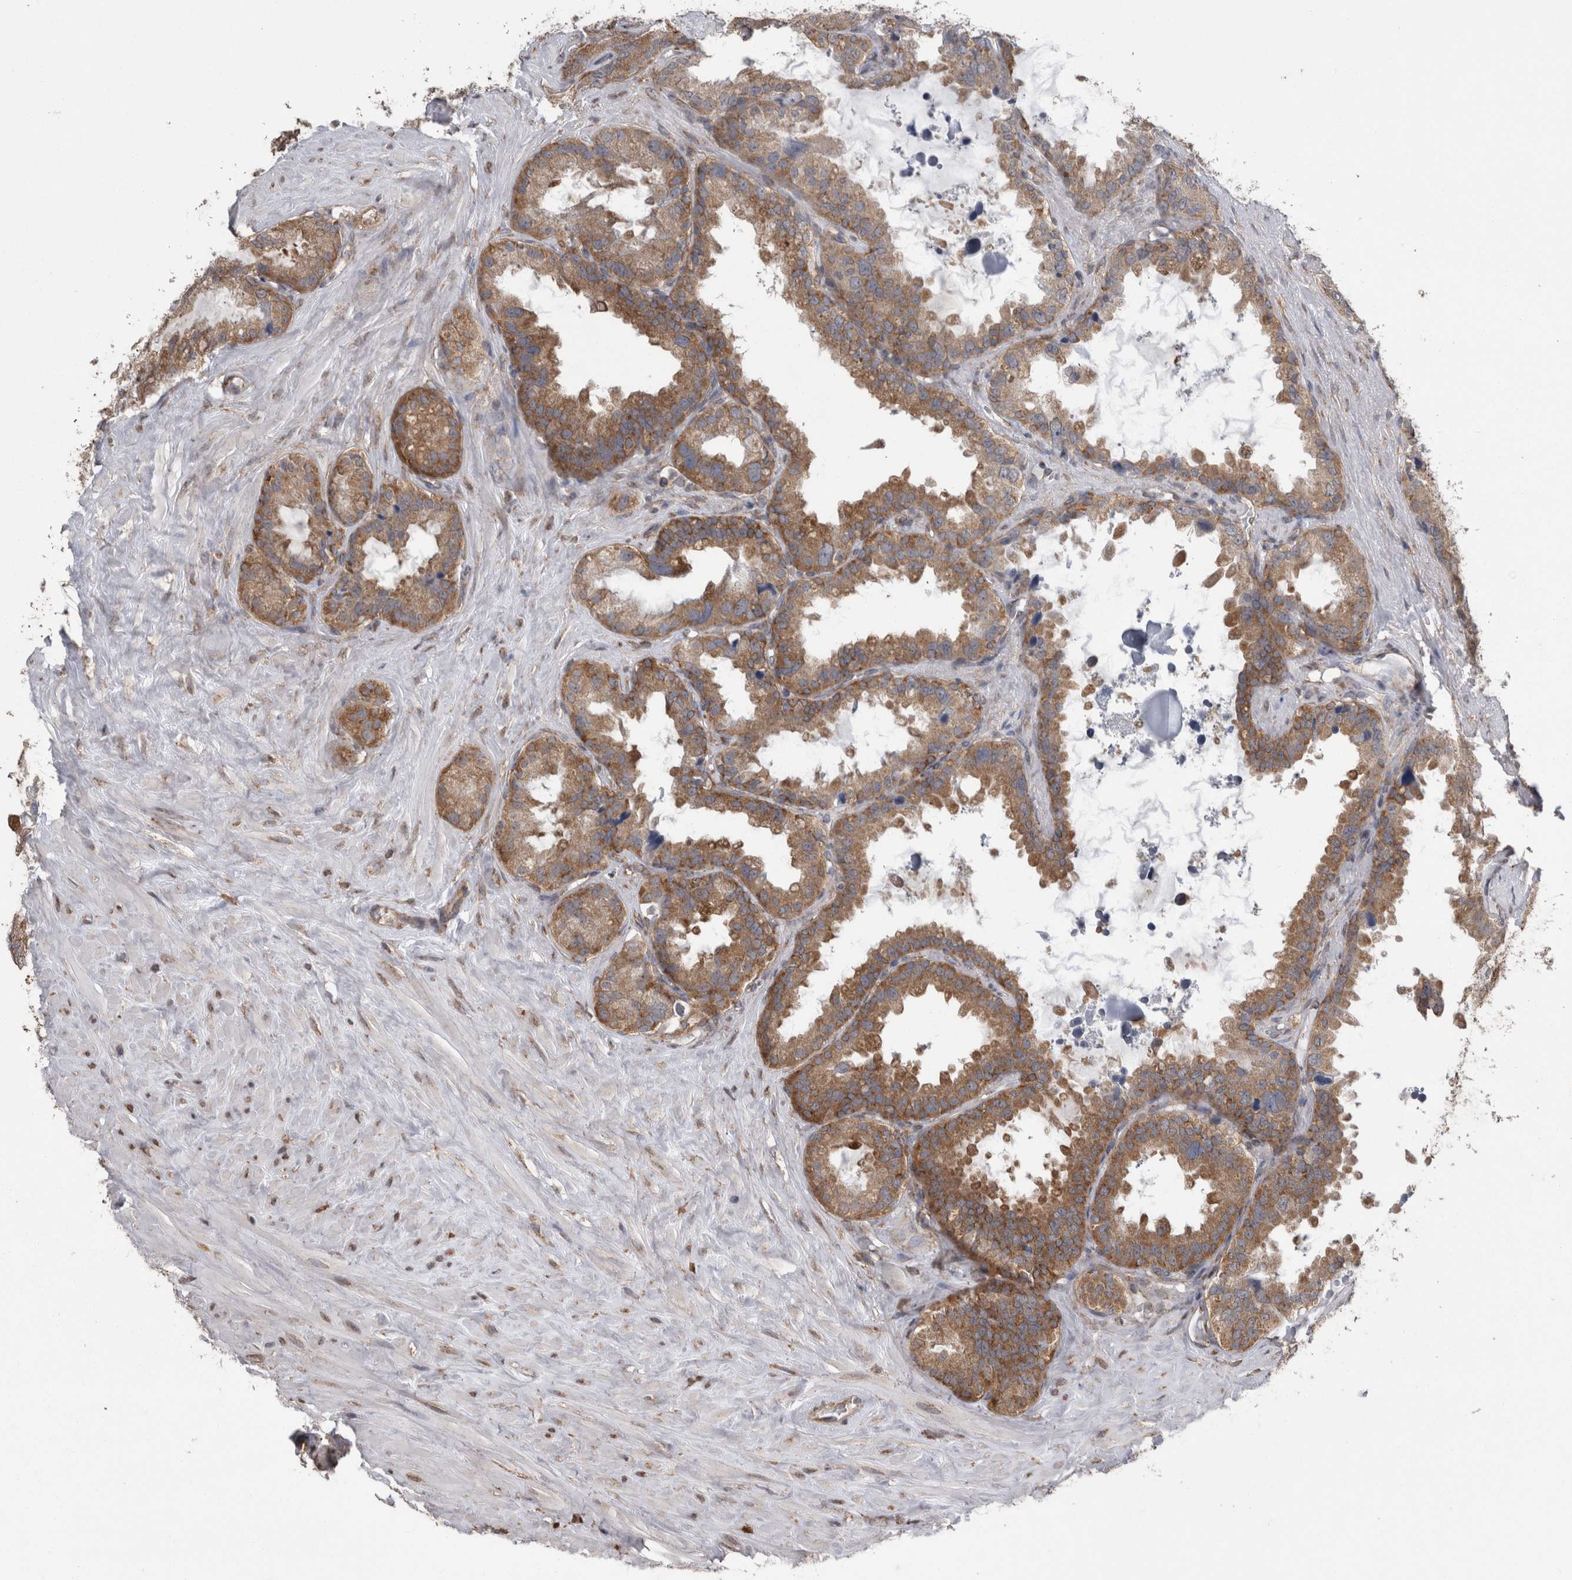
{"staining": {"intensity": "moderate", "quantity": ">75%", "location": "cytoplasmic/membranous"}, "tissue": "seminal vesicle", "cell_type": "Glandular cells", "image_type": "normal", "snomed": [{"axis": "morphology", "description": "Normal tissue, NOS"}, {"axis": "topography", "description": "Seminal veicle"}], "caption": "Moderate cytoplasmic/membranous positivity for a protein is present in approximately >75% of glandular cells of normal seminal vesicle using IHC.", "gene": "DDX6", "patient": {"sex": "male", "age": 80}}